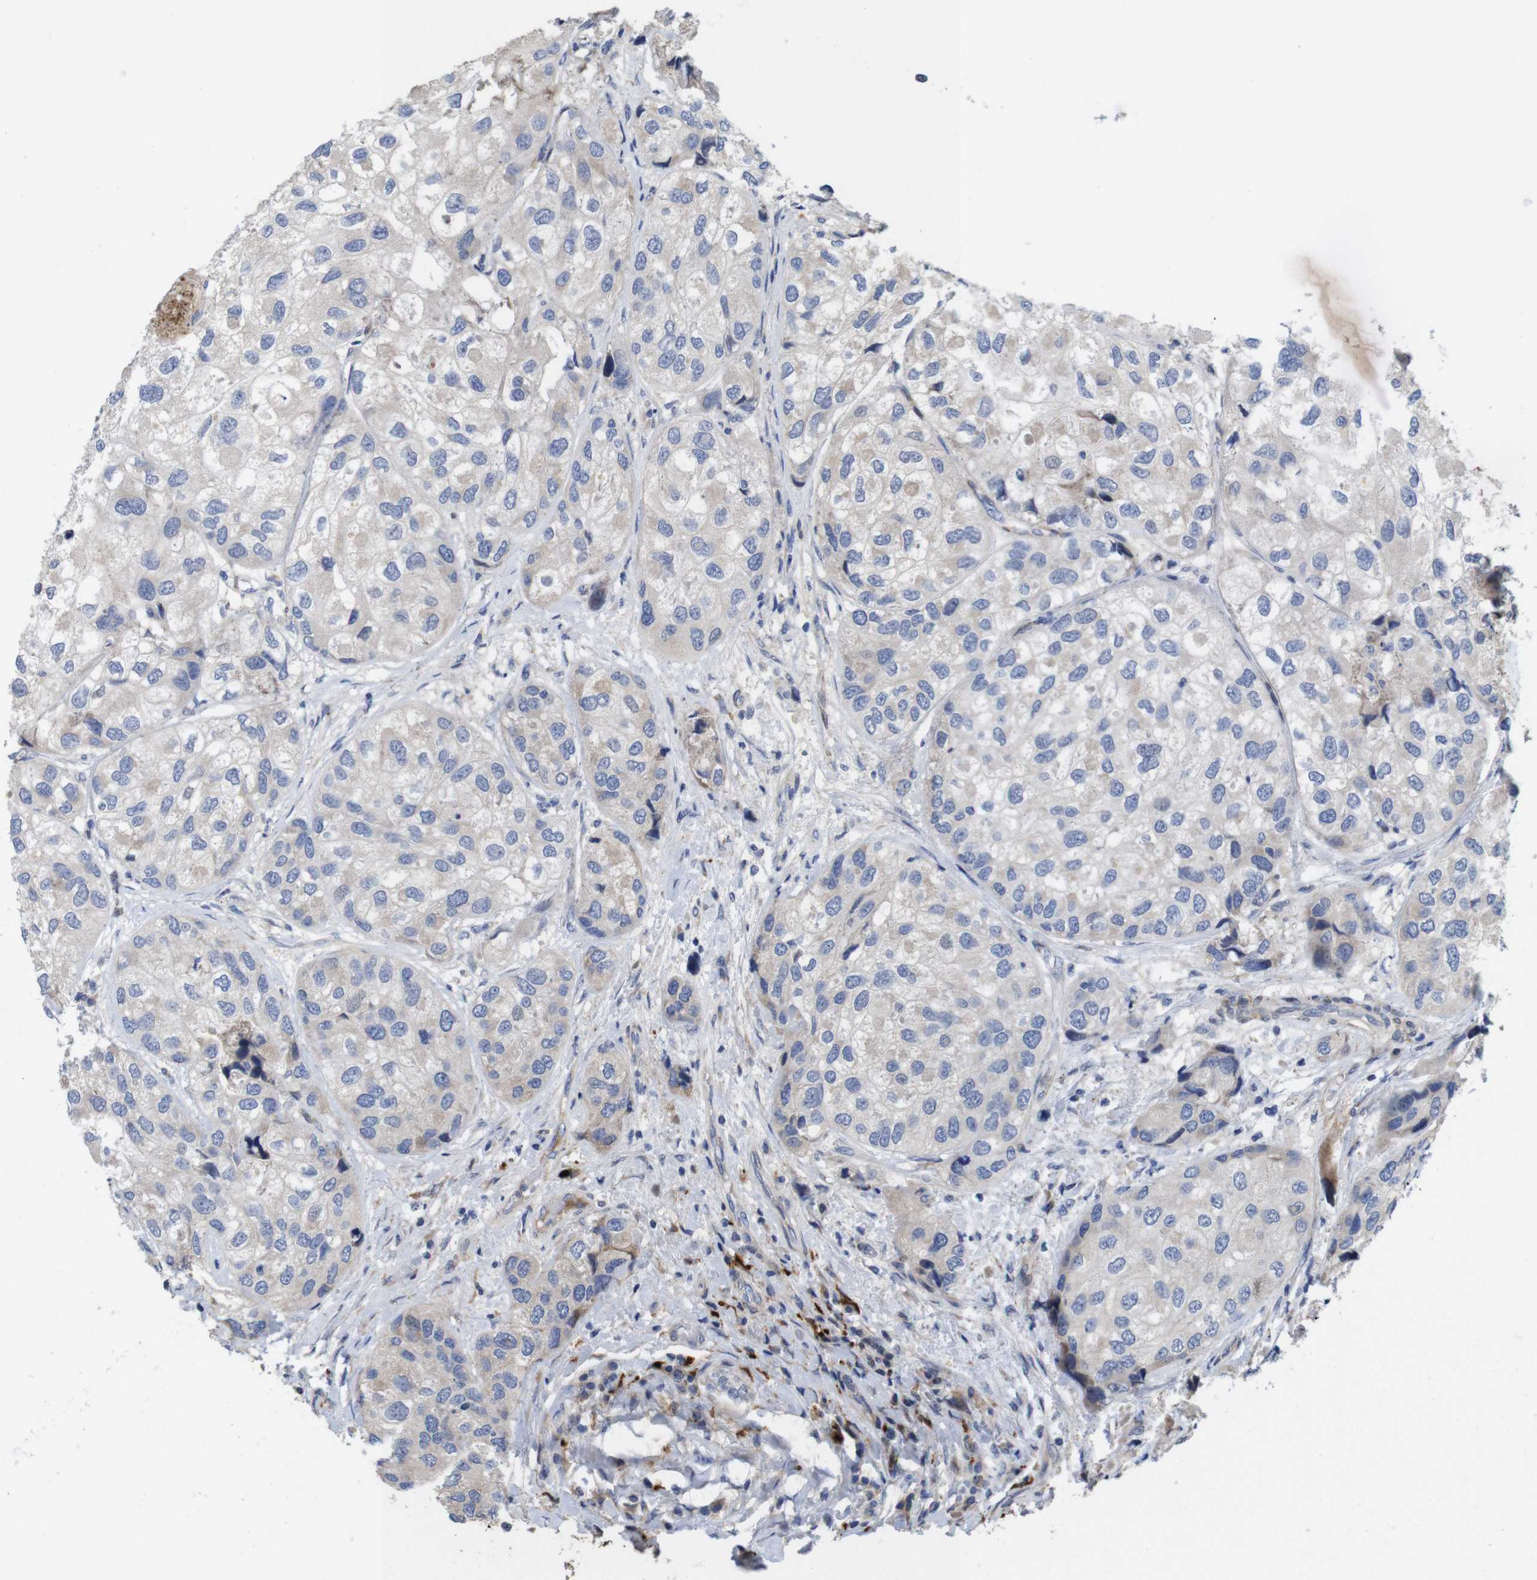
{"staining": {"intensity": "negative", "quantity": "none", "location": "none"}, "tissue": "urothelial cancer", "cell_type": "Tumor cells", "image_type": "cancer", "snomed": [{"axis": "morphology", "description": "Urothelial carcinoma, High grade"}, {"axis": "topography", "description": "Urinary bladder"}], "caption": "Human urothelial carcinoma (high-grade) stained for a protein using immunohistochemistry (IHC) displays no expression in tumor cells.", "gene": "SPRY3", "patient": {"sex": "female", "age": 64}}